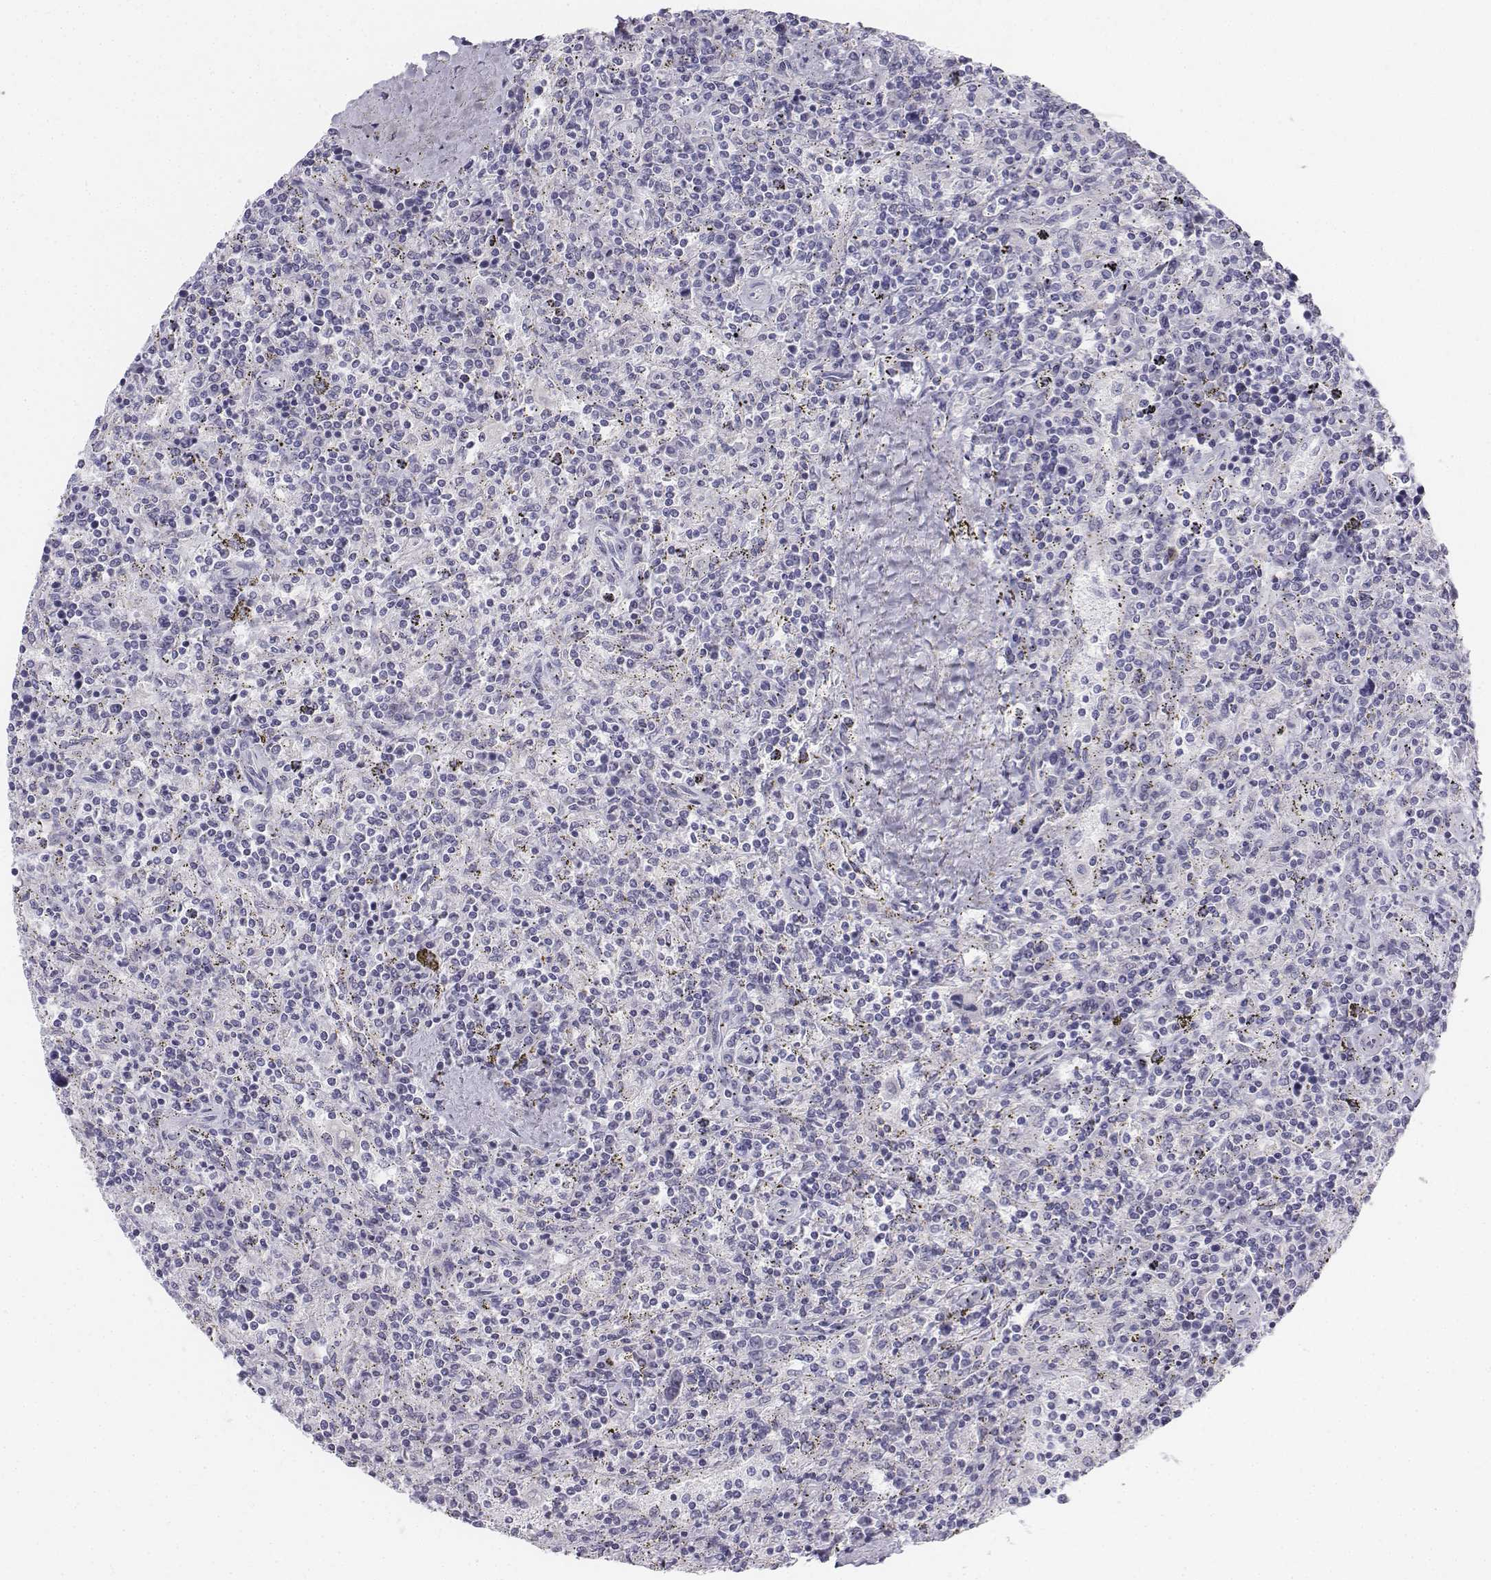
{"staining": {"intensity": "negative", "quantity": "none", "location": "none"}, "tissue": "lymphoma", "cell_type": "Tumor cells", "image_type": "cancer", "snomed": [{"axis": "morphology", "description": "Malignant lymphoma, non-Hodgkin's type, Low grade"}, {"axis": "topography", "description": "Spleen"}], "caption": "High magnification brightfield microscopy of malignant lymphoma, non-Hodgkin's type (low-grade) stained with DAB (3,3'-diaminobenzidine) (brown) and counterstained with hematoxylin (blue): tumor cells show no significant positivity. (DAB (3,3'-diaminobenzidine) immunohistochemistry, high magnification).", "gene": "TH", "patient": {"sex": "male", "age": 62}}